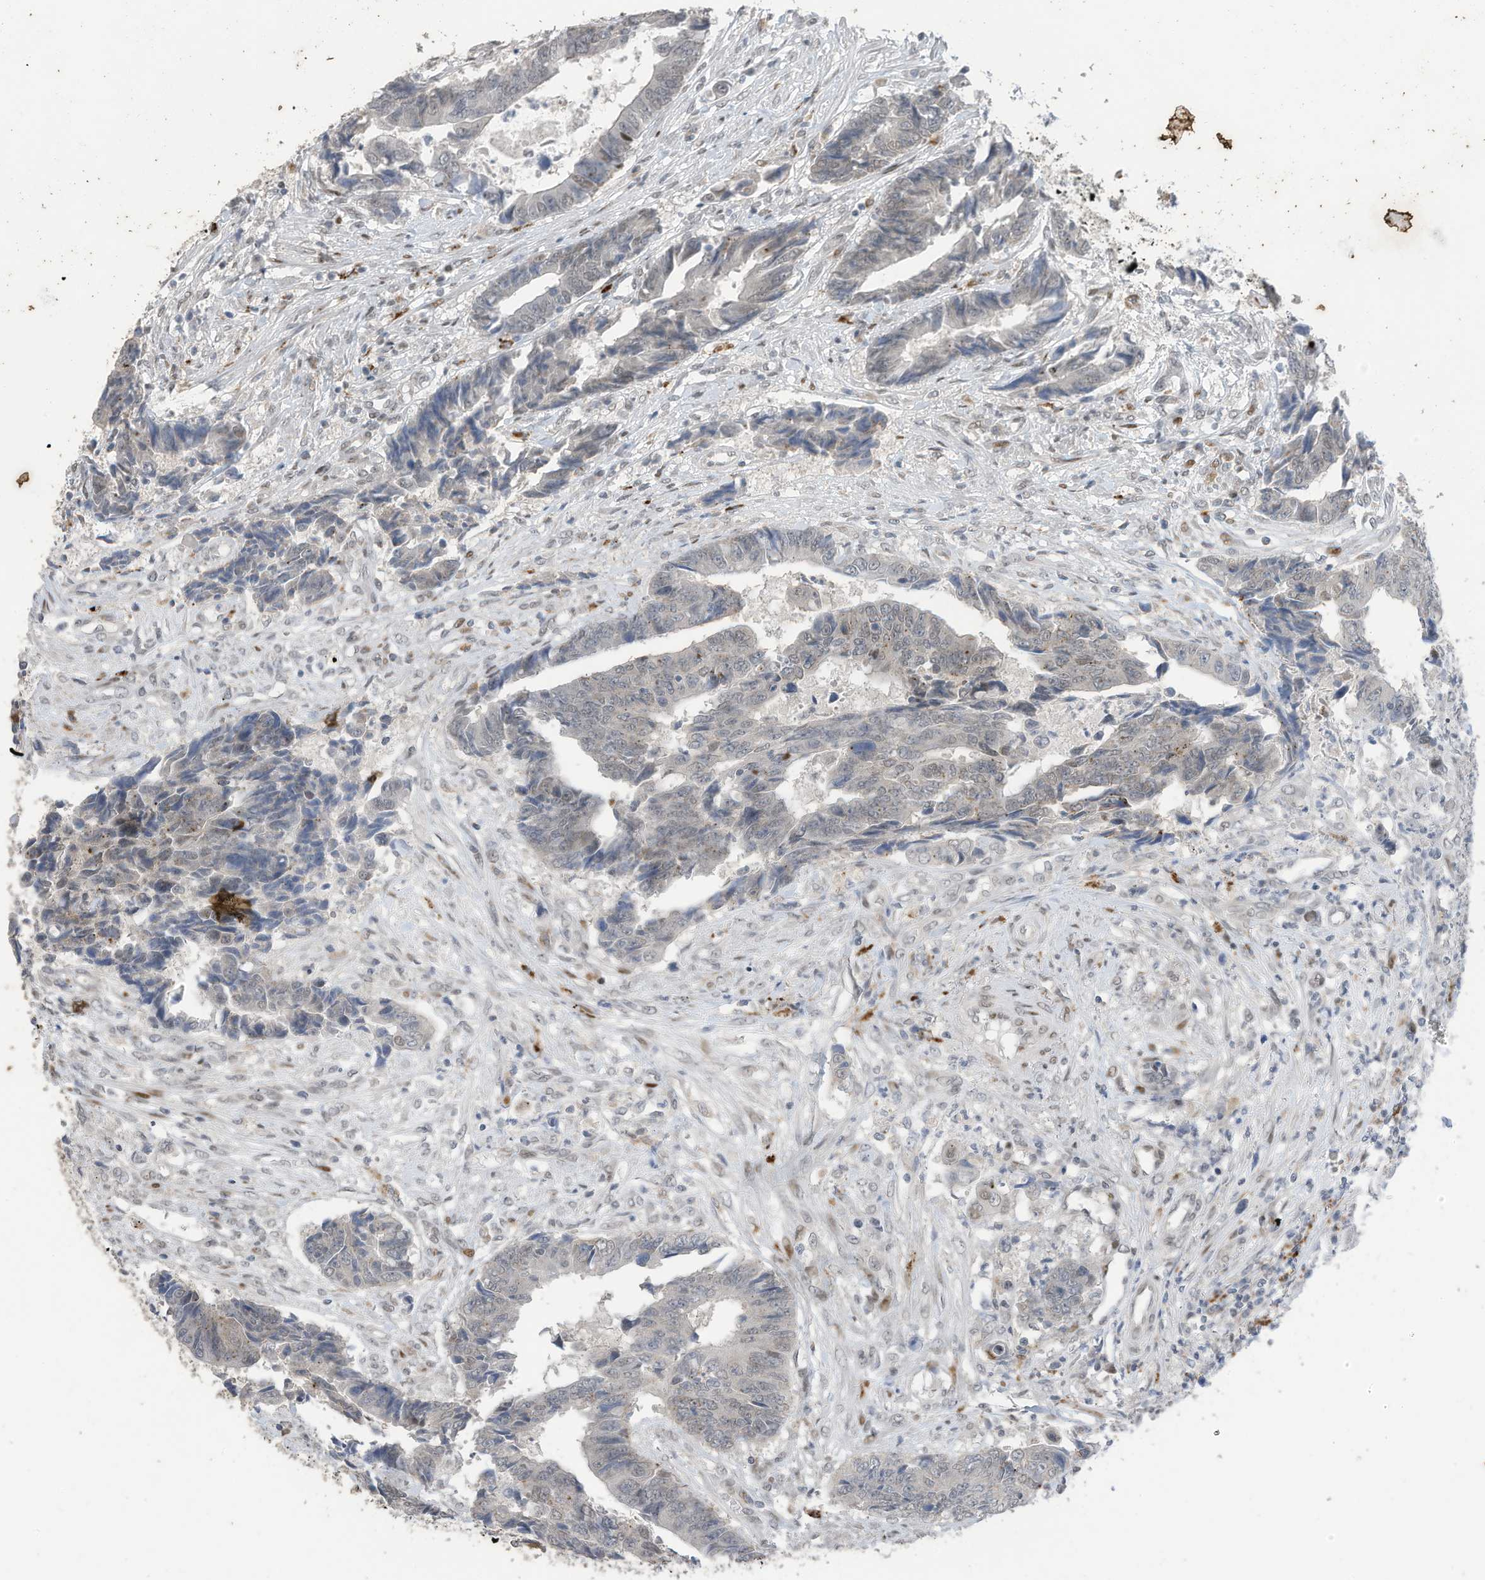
{"staining": {"intensity": "negative", "quantity": "none", "location": "none"}, "tissue": "colorectal cancer", "cell_type": "Tumor cells", "image_type": "cancer", "snomed": [{"axis": "morphology", "description": "Adenocarcinoma, NOS"}, {"axis": "topography", "description": "Rectum"}], "caption": "This photomicrograph is of colorectal cancer stained with IHC to label a protein in brown with the nuclei are counter-stained blue. There is no positivity in tumor cells.", "gene": "RABL3", "patient": {"sex": "male", "age": 84}}